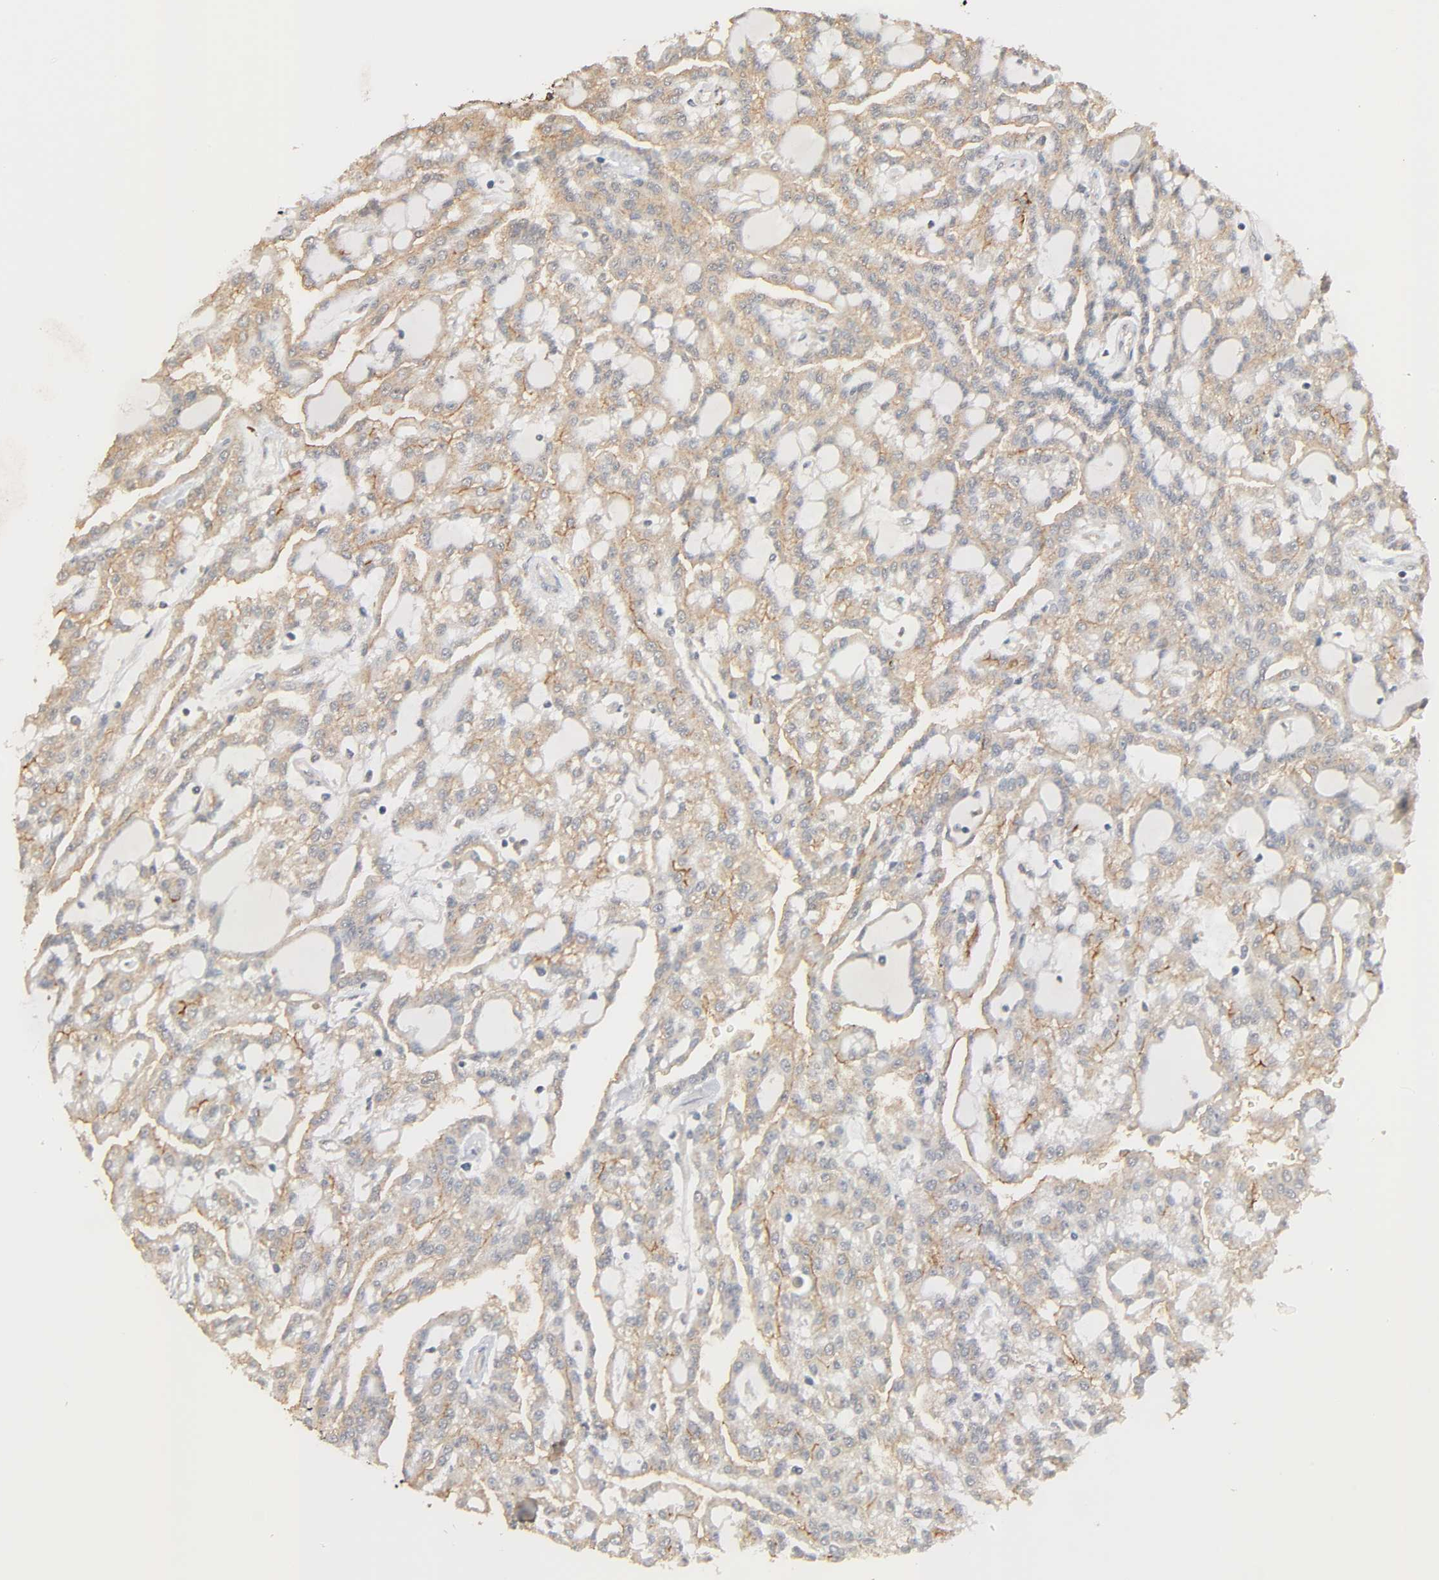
{"staining": {"intensity": "moderate", "quantity": ">75%", "location": "cytoplasmic/membranous"}, "tissue": "renal cancer", "cell_type": "Tumor cells", "image_type": "cancer", "snomed": [{"axis": "morphology", "description": "Adenocarcinoma, NOS"}, {"axis": "topography", "description": "Kidney"}], "caption": "Moderate cytoplasmic/membranous protein positivity is present in approximately >75% of tumor cells in renal cancer (adenocarcinoma). (DAB (3,3'-diaminobenzidine) = brown stain, brightfield microscopy at high magnification).", "gene": "NEMF", "patient": {"sex": "male", "age": 63}}